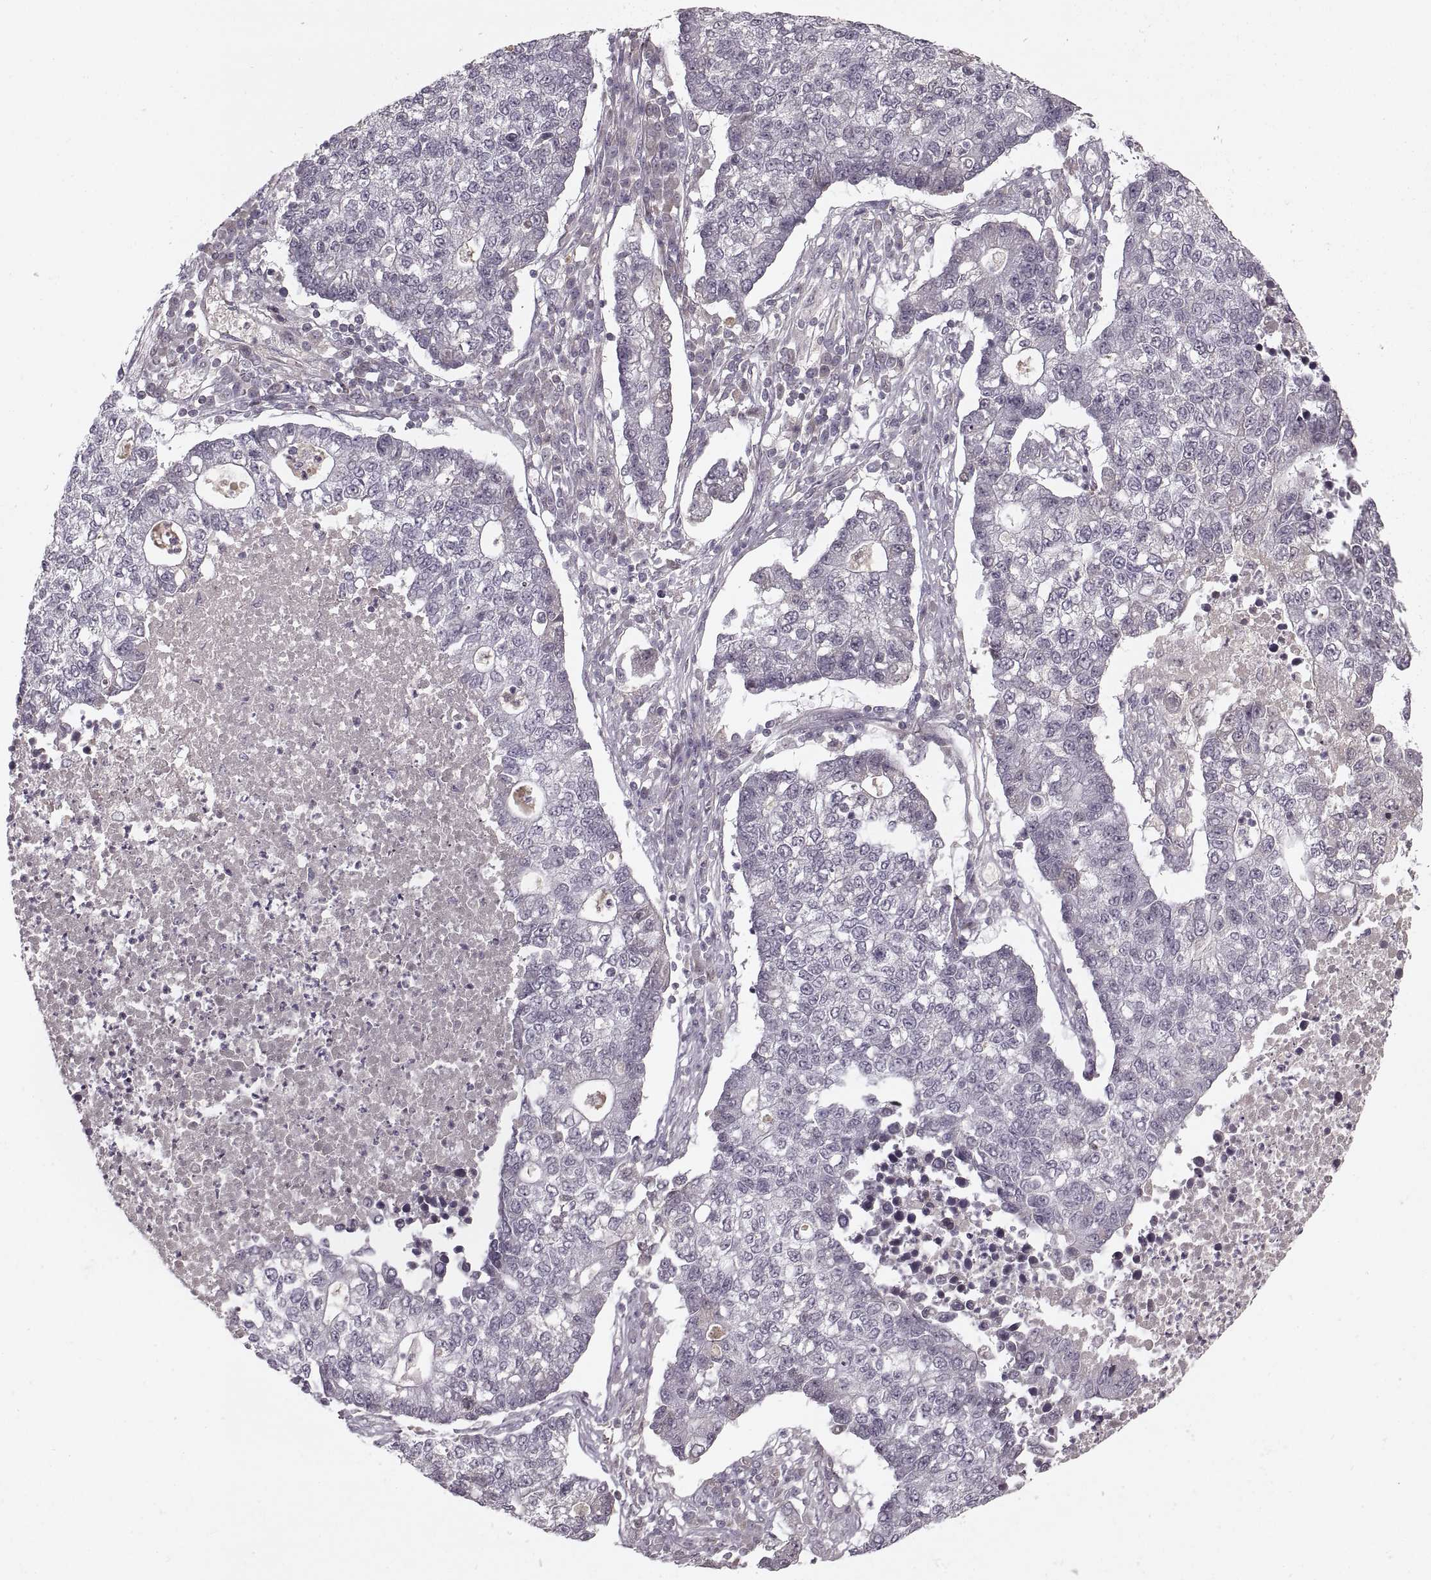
{"staining": {"intensity": "negative", "quantity": "none", "location": "none"}, "tissue": "lung cancer", "cell_type": "Tumor cells", "image_type": "cancer", "snomed": [{"axis": "morphology", "description": "Adenocarcinoma, NOS"}, {"axis": "topography", "description": "Lung"}], "caption": "An image of human lung cancer (adenocarcinoma) is negative for staining in tumor cells.", "gene": "ASIC3", "patient": {"sex": "male", "age": 57}}